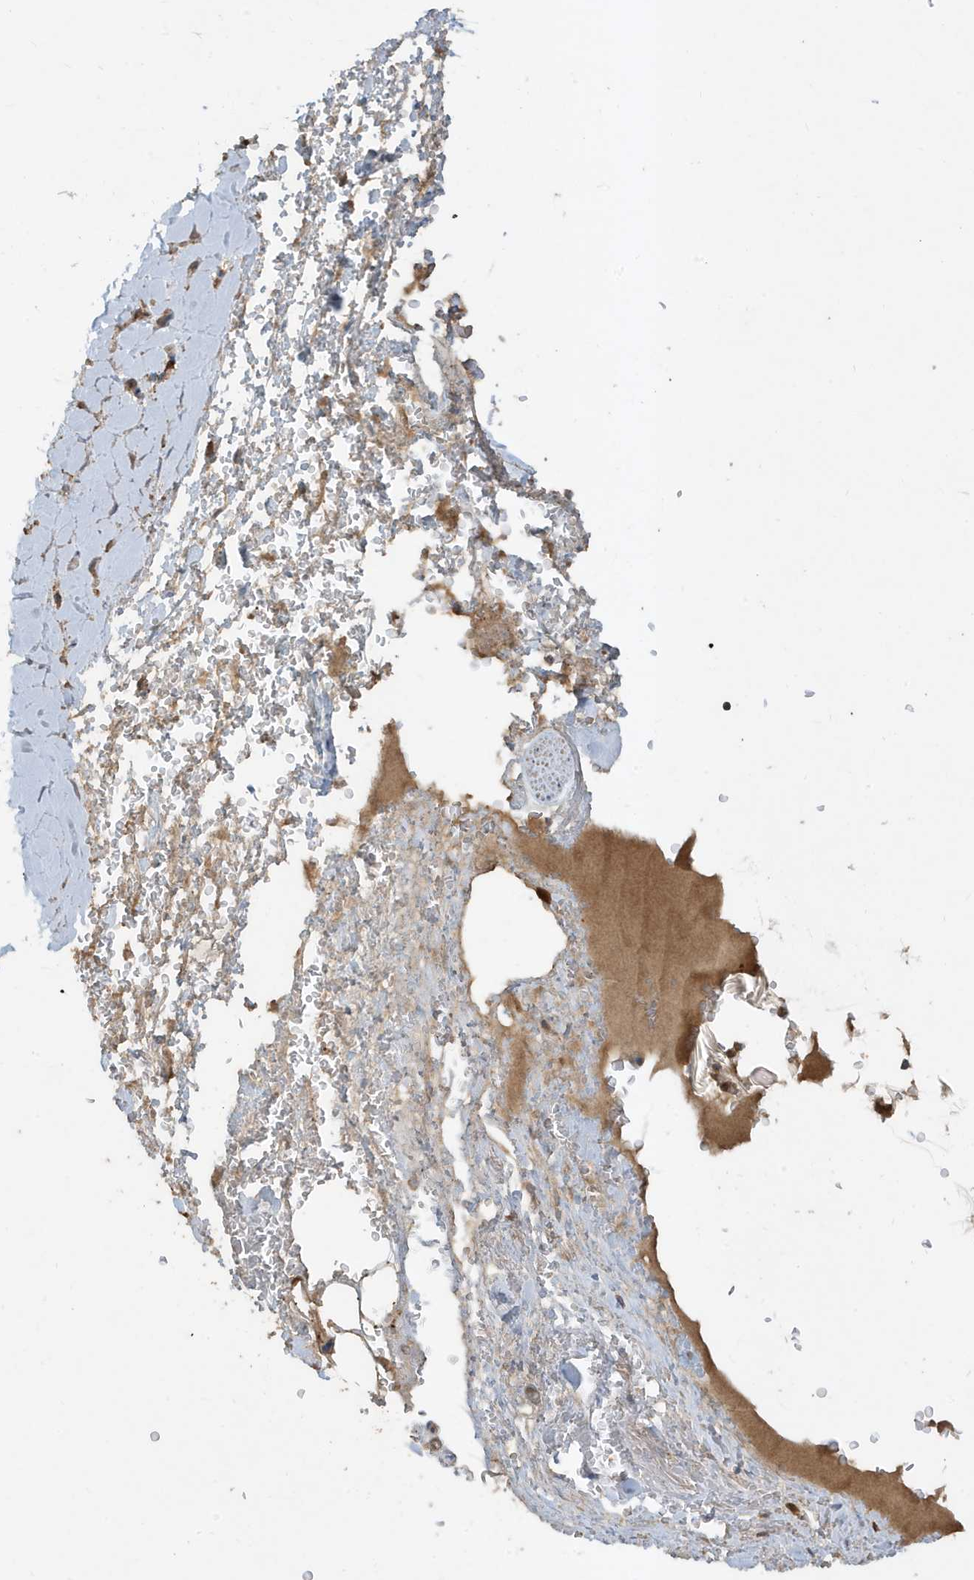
{"staining": {"intensity": "strong", "quantity": ">75%", "location": "cytoplasmic/membranous"}, "tissue": "soft tissue", "cell_type": "Chondrocytes", "image_type": "normal", "snomed": [{"axis": "morphology", "description": "Normal tissue, NOS"}, {"axis": "morphology", "description": "Adenocarcinoma, NOS"}, {"axis": "topography", "description": "Stomach, upper"}, {"axis": "topography", "description": "Peripheral nerve tissue"}], "caption": "Soft tissue stained for a protein (brown) exhibits strong cytoplasmic/membranous positive expression in about >75% of chondrocytes.", "gene": "ABTB1", "patient": {"sex": "male", "age": 62}}